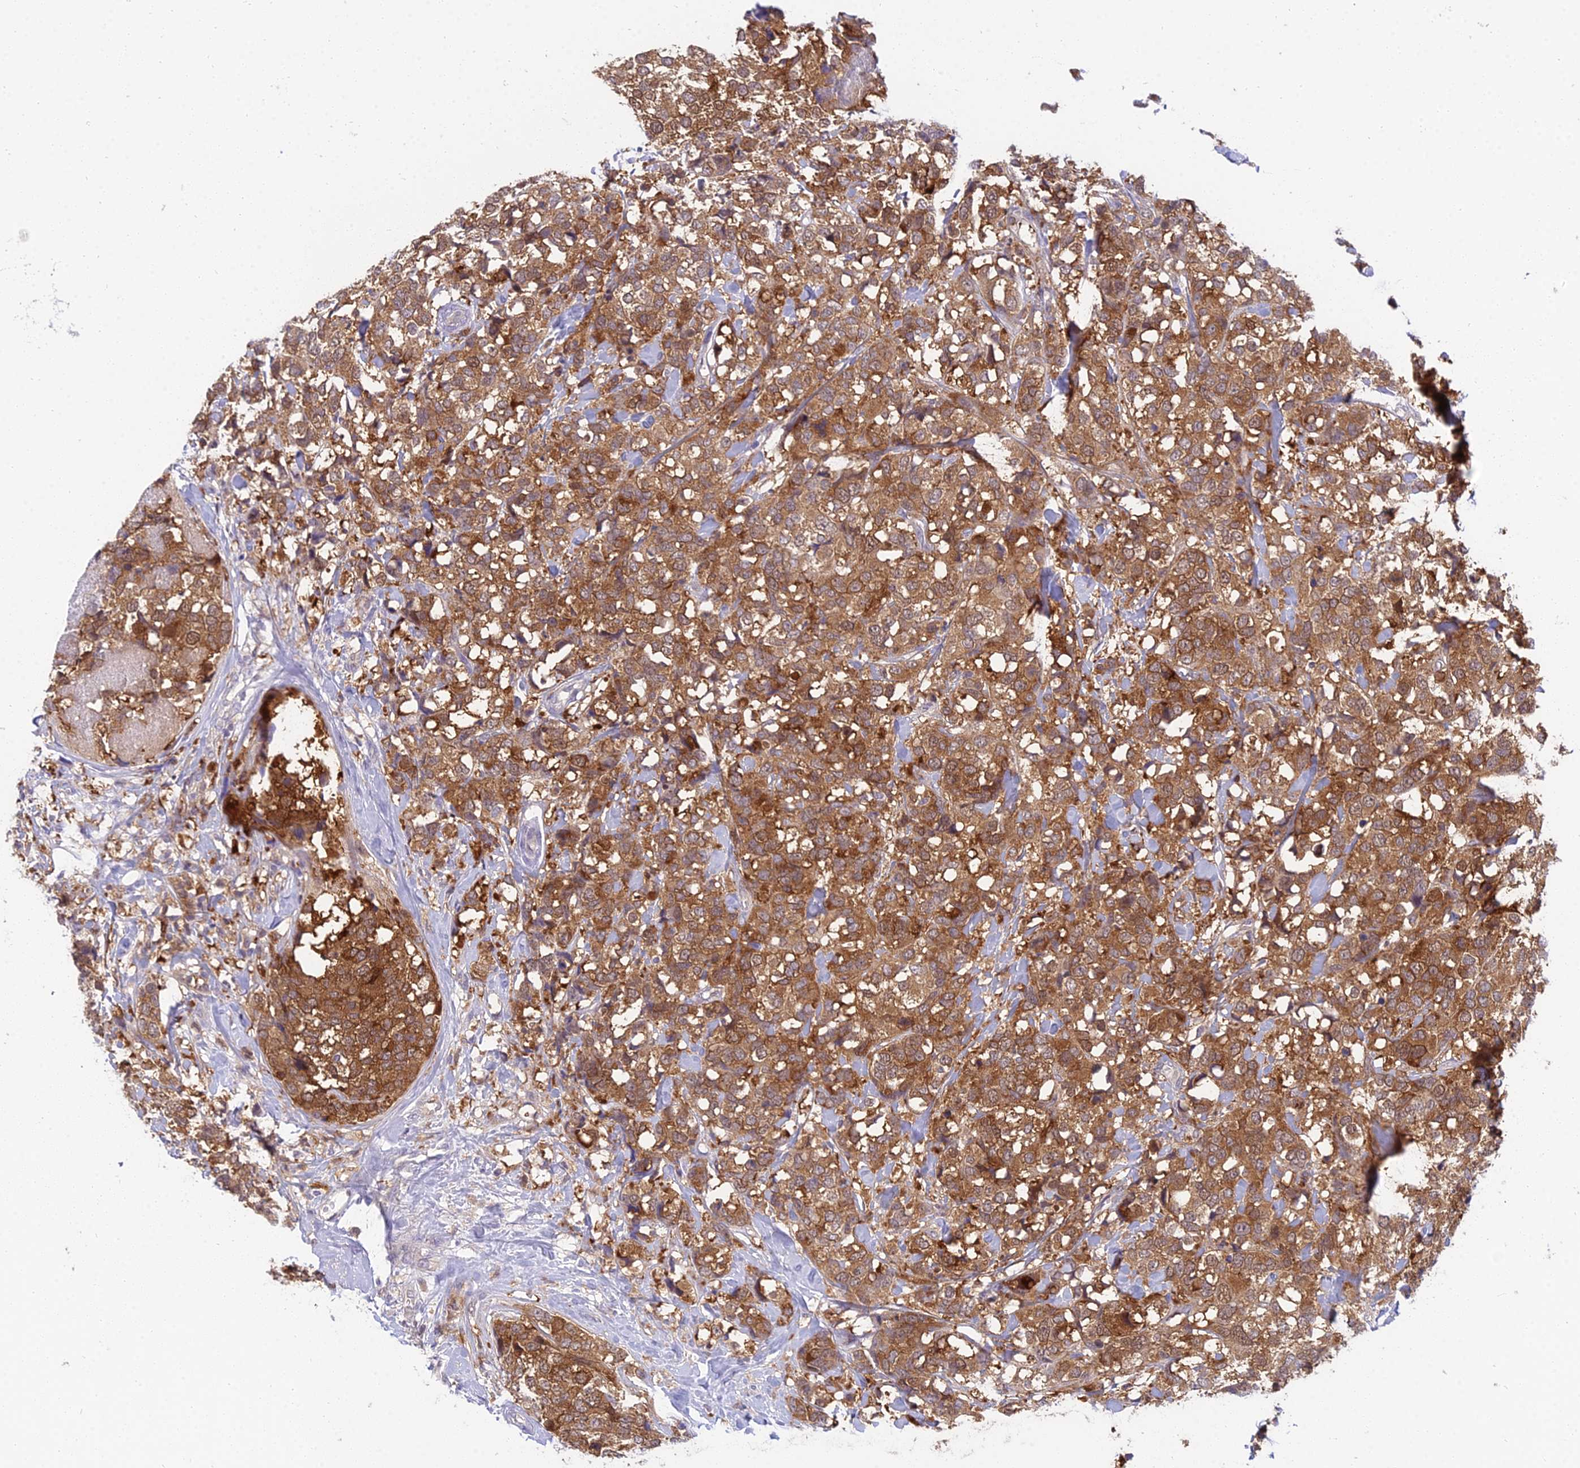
{"staining": {"intensity": "strong", "quantity": ">75%", "location": "cytoplasmic/membranous"}, "tissue": "breast cancer", "cell_type": "Tumor cells", "image_type": "cancer", "snomed": [{"axis": "morphology", "description": "Lobular carcinoma"}, {"axis": "topography", "description": "Breast"}], "caption": "DAB immunohistochemical staining of lobular carcinoma (breast) demonstrates strong cytoplasmic/membranous protein positivity in approximately >75% of tumor cells. The protein is shown in brown color, while the nuclei are stained blue.", "gene": "UBE2G1", "patient": {"sex": "female", "age": 59}}